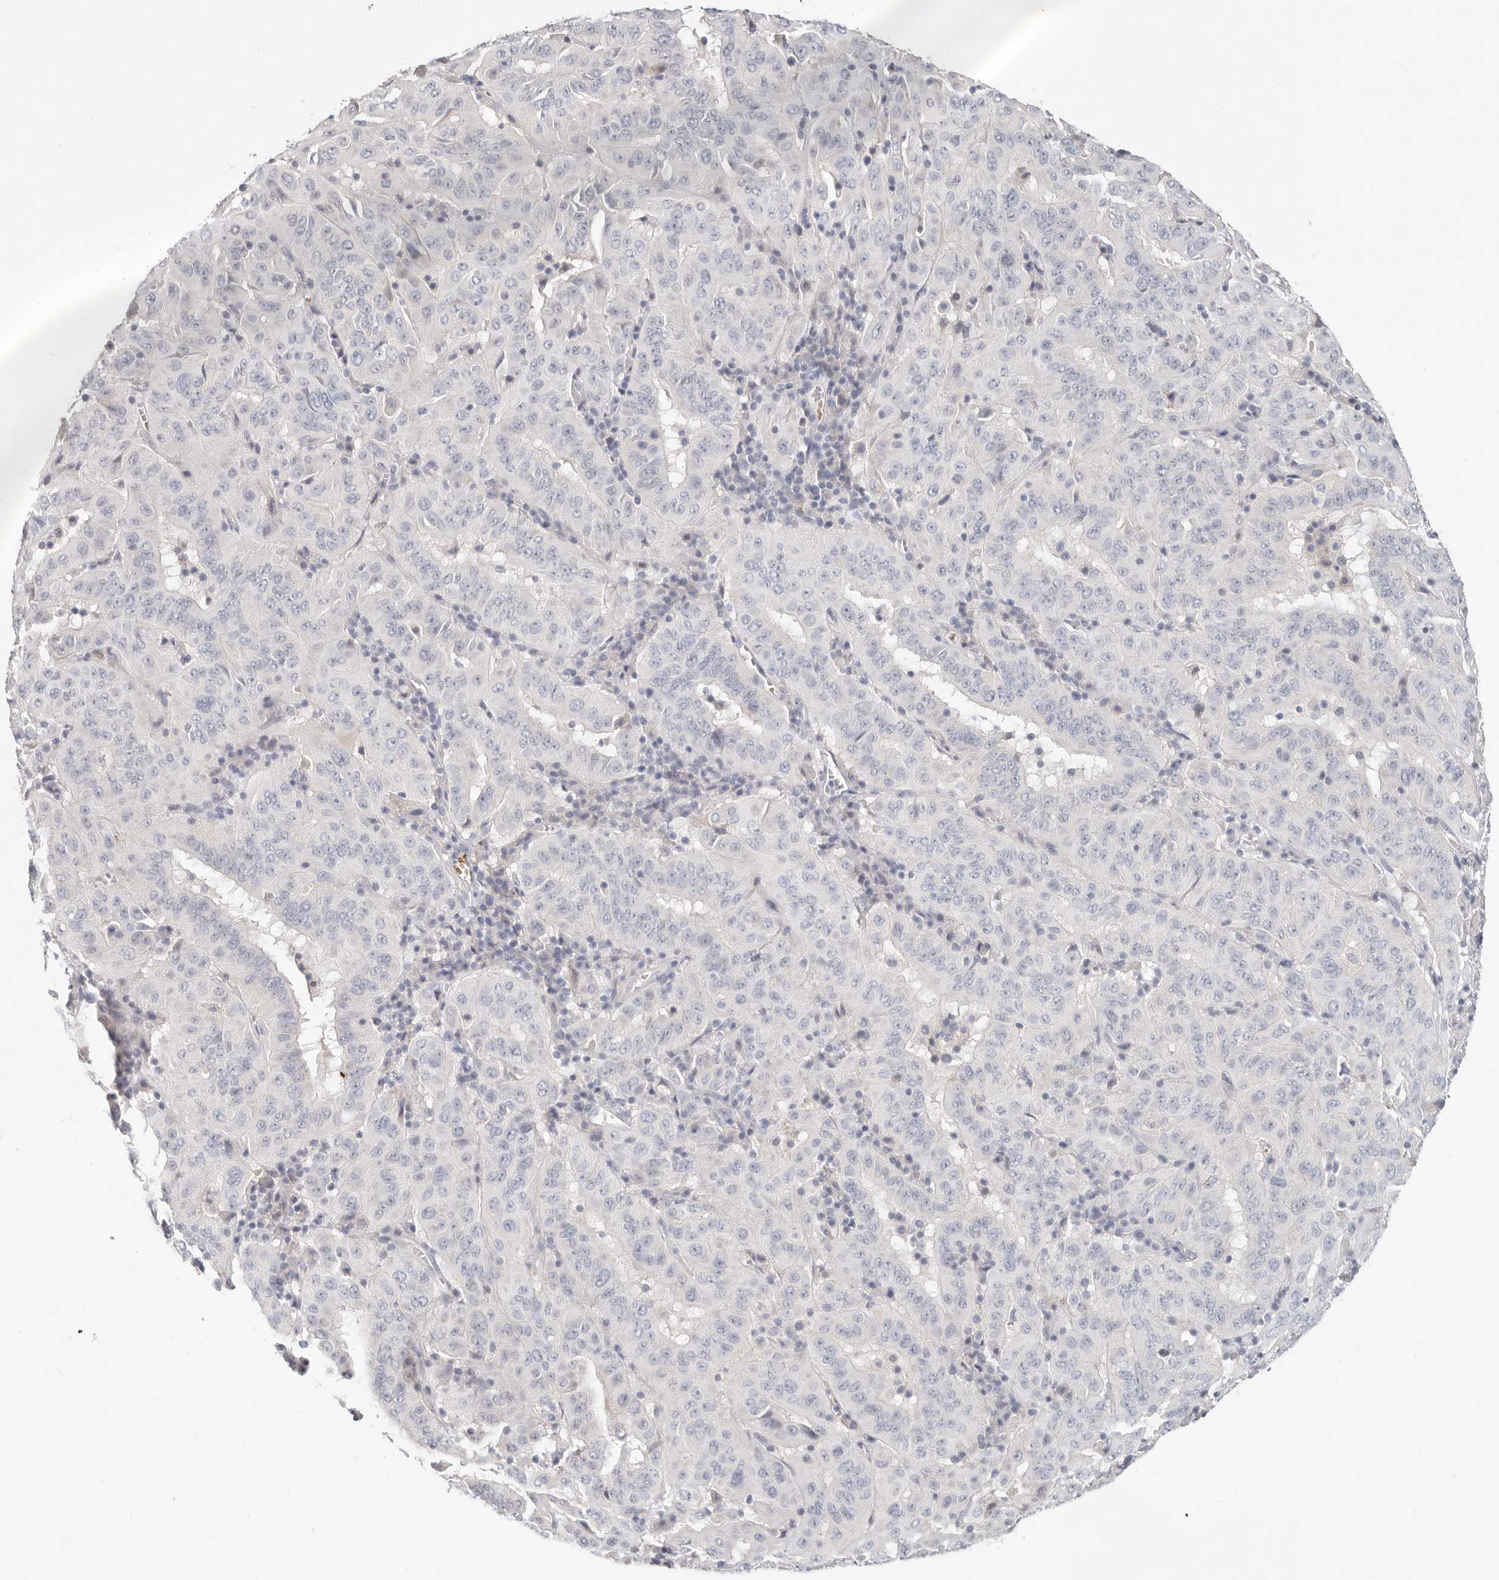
{"staining": {"intensity": "negative", "quantity": "none", "location": "none"}, "tissue": "pancreatic cancer", "cell_type": "Tumor cells", "image_type": "cancer", "snomed": [{"axis": "morphology", "description": "Adenocarcinoma, NOS"}, {"axis": "topography", "description": "Pancreas"}], "caption": "Immunohistochemistry (IHC) histopathology image of neoplastic tissue: human pancreatic adenocarcinoma stained with DAB demonstrates no significant protein positivity in tumor cells.", "gene": "TMEM63B", "patient": {"sex": "male", "age": 63}}